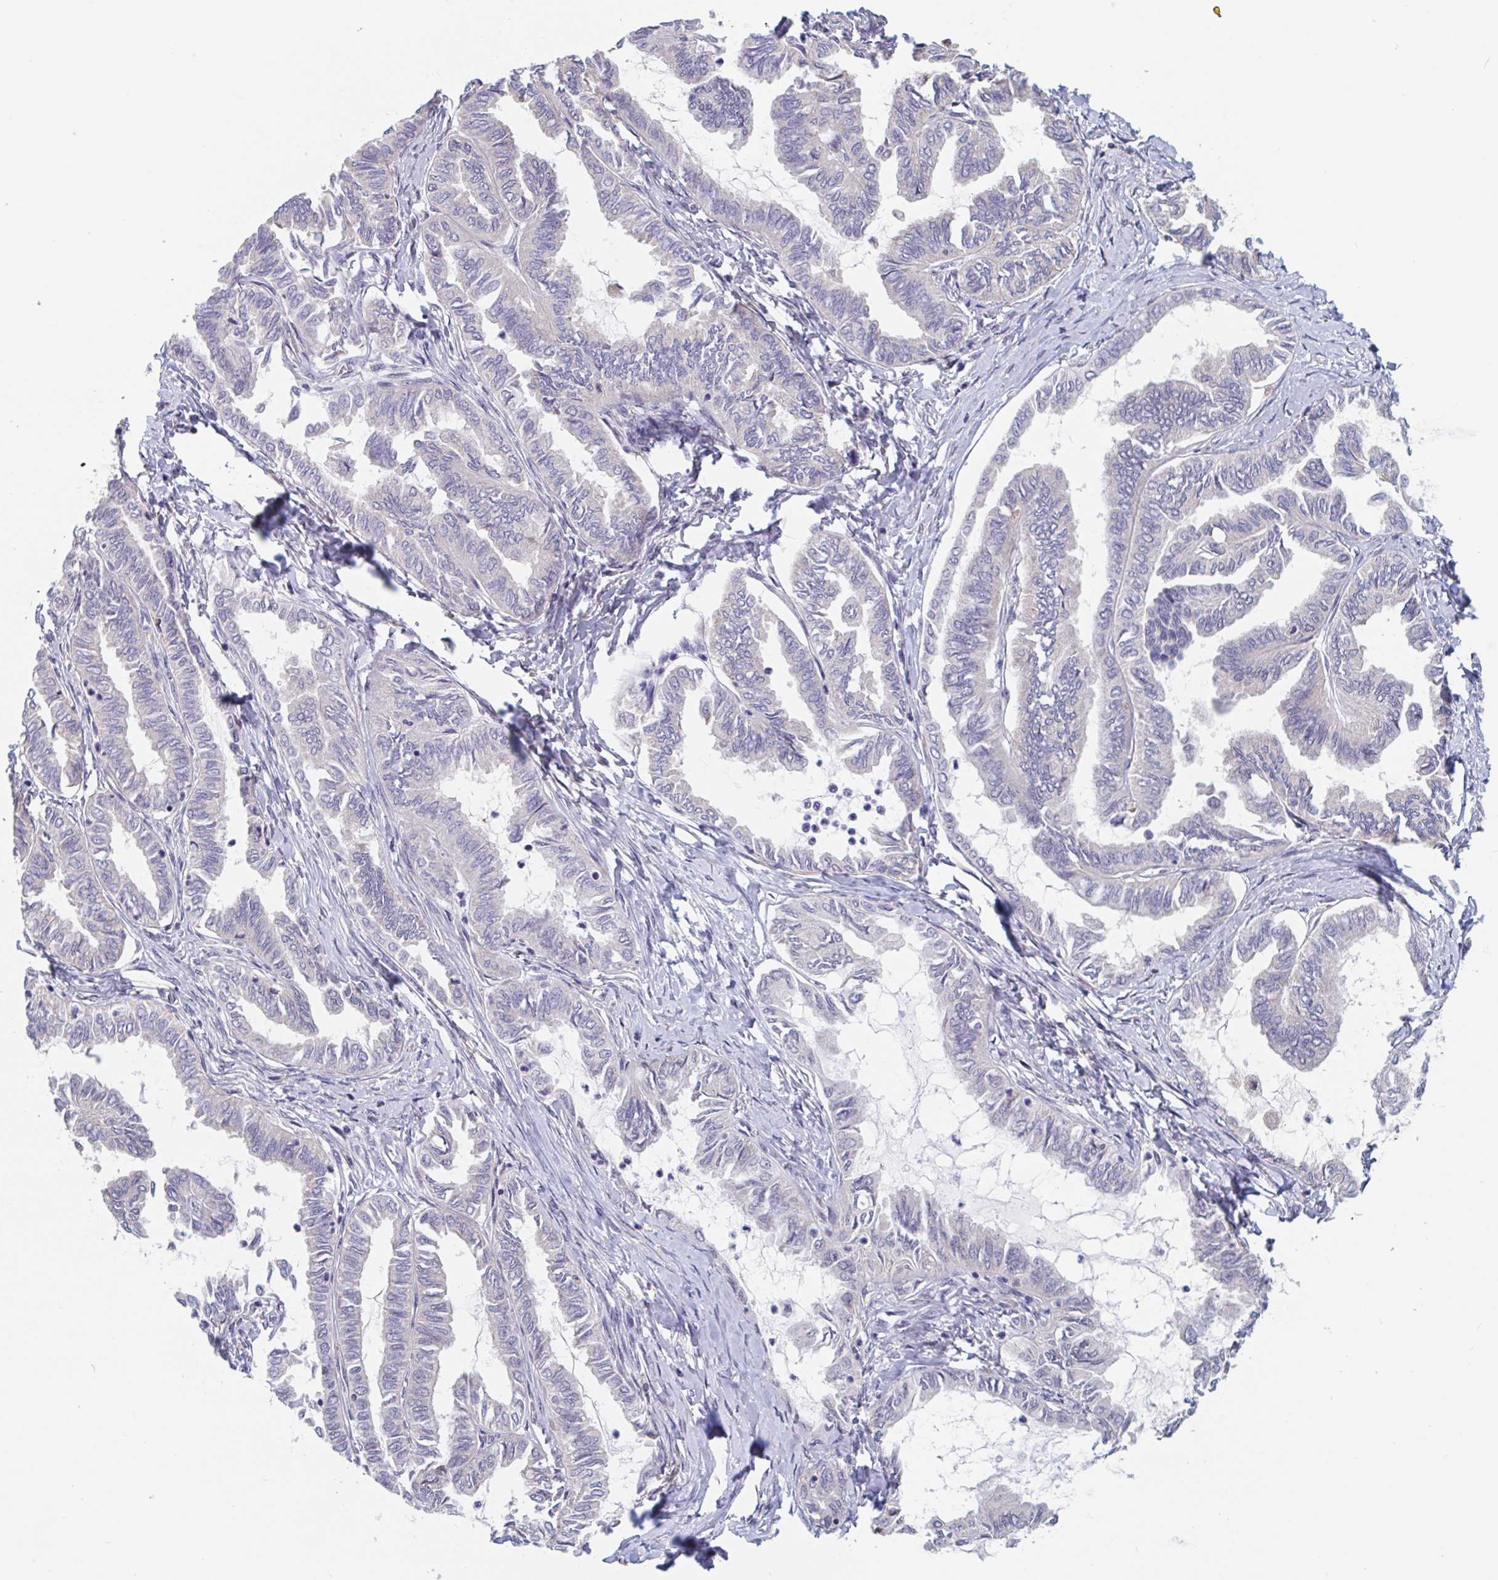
{"staining": {"intensity": "negative", "quantity": "none", "location": "none"}, "tissue": "ovarian cancer", "cell_type": "Tumor cells", "image_type": "cancer", "snomed": [{"axis": "morphology", "description": "Carcinoma, endometroid"}, {"axis": "topography", "description": "Ovary"}], "caption": "DAB (3,3'-diaminobenzidine) immunohistochemical staining of human endometroid carcinoma (ovarian) displays no significant expression in tumor cells.", "gene": "SNX8", "patient": {"sex": "female", "age": 70}}